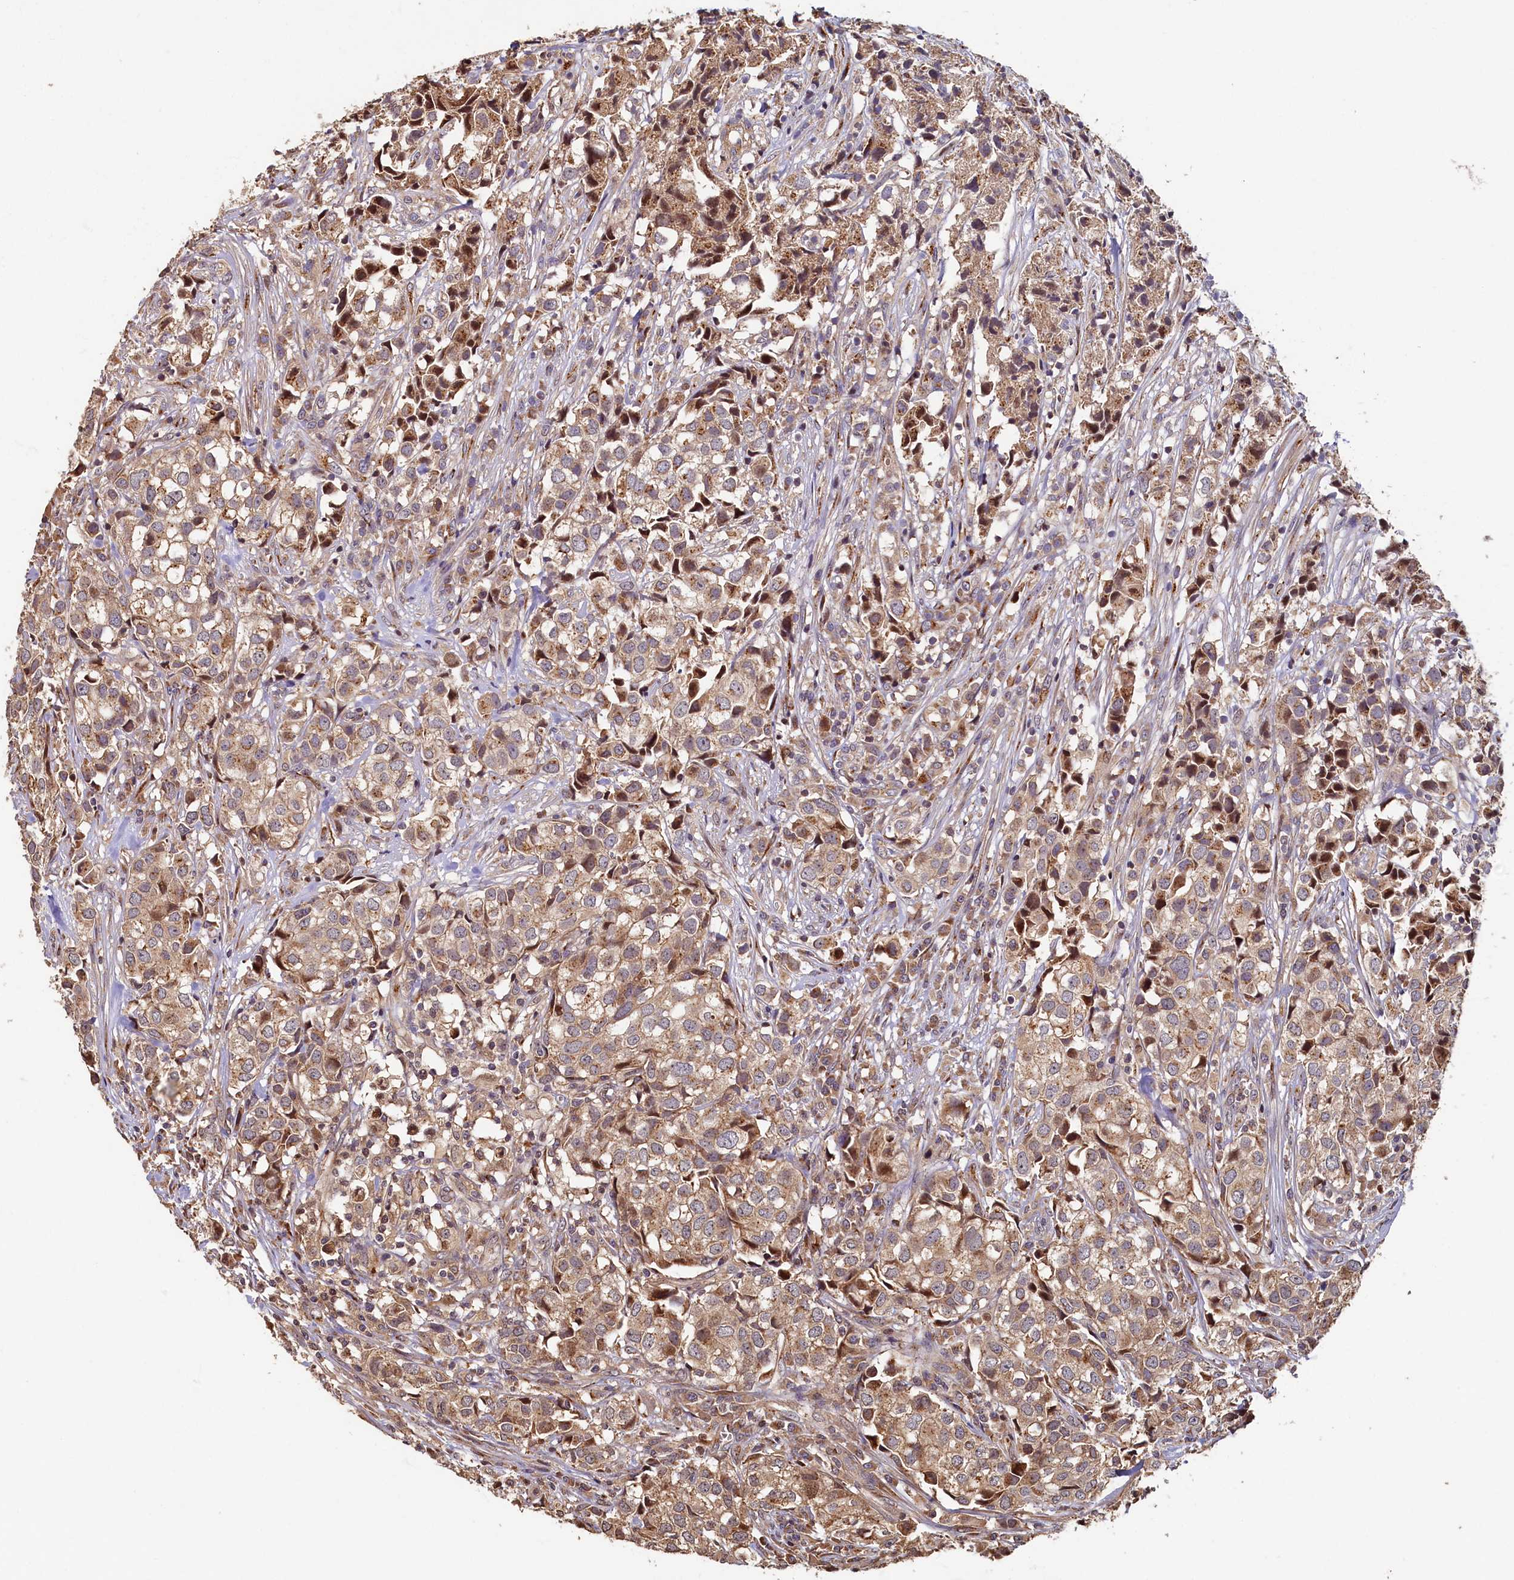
{"staining": {"intensity": "moderate", "quantity": ">75%", "location": "cytoplasmic/membranous"}, "tissue": "urothelial cancer", "cell_type": "Tumor cells", "image_type": "cancer", "snomed": [{"axis": "morphology", "description": "Urothelial carcinoma, High grade"}, {"axis": "topography", "description": "Urinary bladder"}], "caption": "A high-resolution micrograph shows IHC staining of urothelial cancer, which exhibits moderate cytoplasmic/membranous staining in about >75% of tumor cells. (DAB (3,3'-diaminobenzidine) = brown stain, brightfield microscopy at high magnification).", "gene": "TMEM181", "patient": {"sex": "female", "age": 75}}